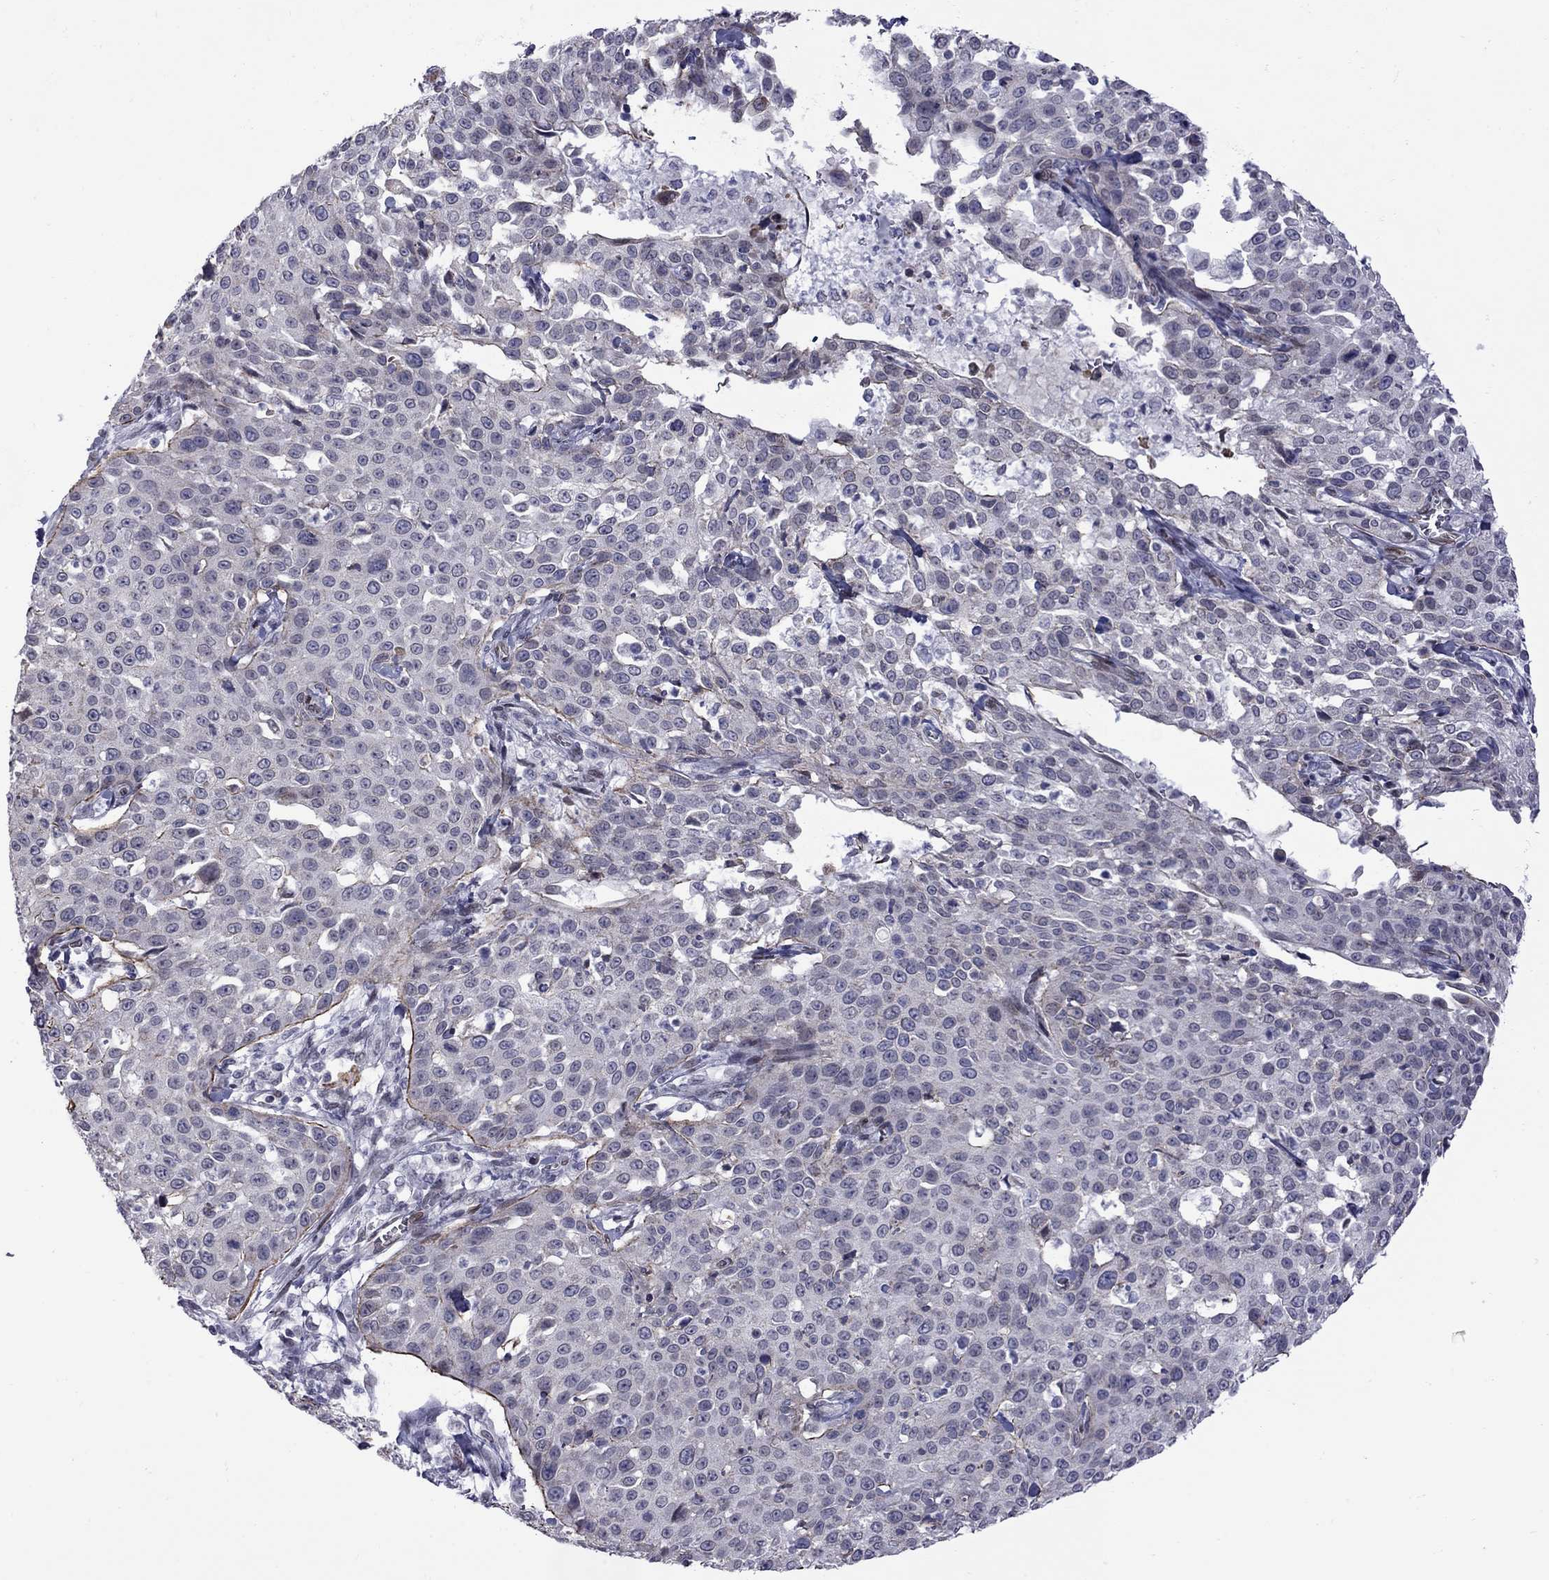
{"staining": {"intensity": "weak", "quantity": "<25%", "location": "cytoplasmic/membranous"}, "tissue": "cervical cancer", "cell_type": "Tumor cells", "image_type": "cancer", "snomed": [{"axis": "morphology", "description": "Squamous cell carcinoma, NOS"}, {"axis": "topography", "description": "Cervix"}], "caption": "High power microscopy photomicrograph of an immunohistochemistry photomicrograph of squamous cell carcinoma (cervical), revealing no significant staining in tumor cells. The staining is performed using DAB brown chromogen with nuclei counter-stained in using hematoxylin.", "gene": "CLTCL1", "patient": {"sex": "female", "age": 26}}